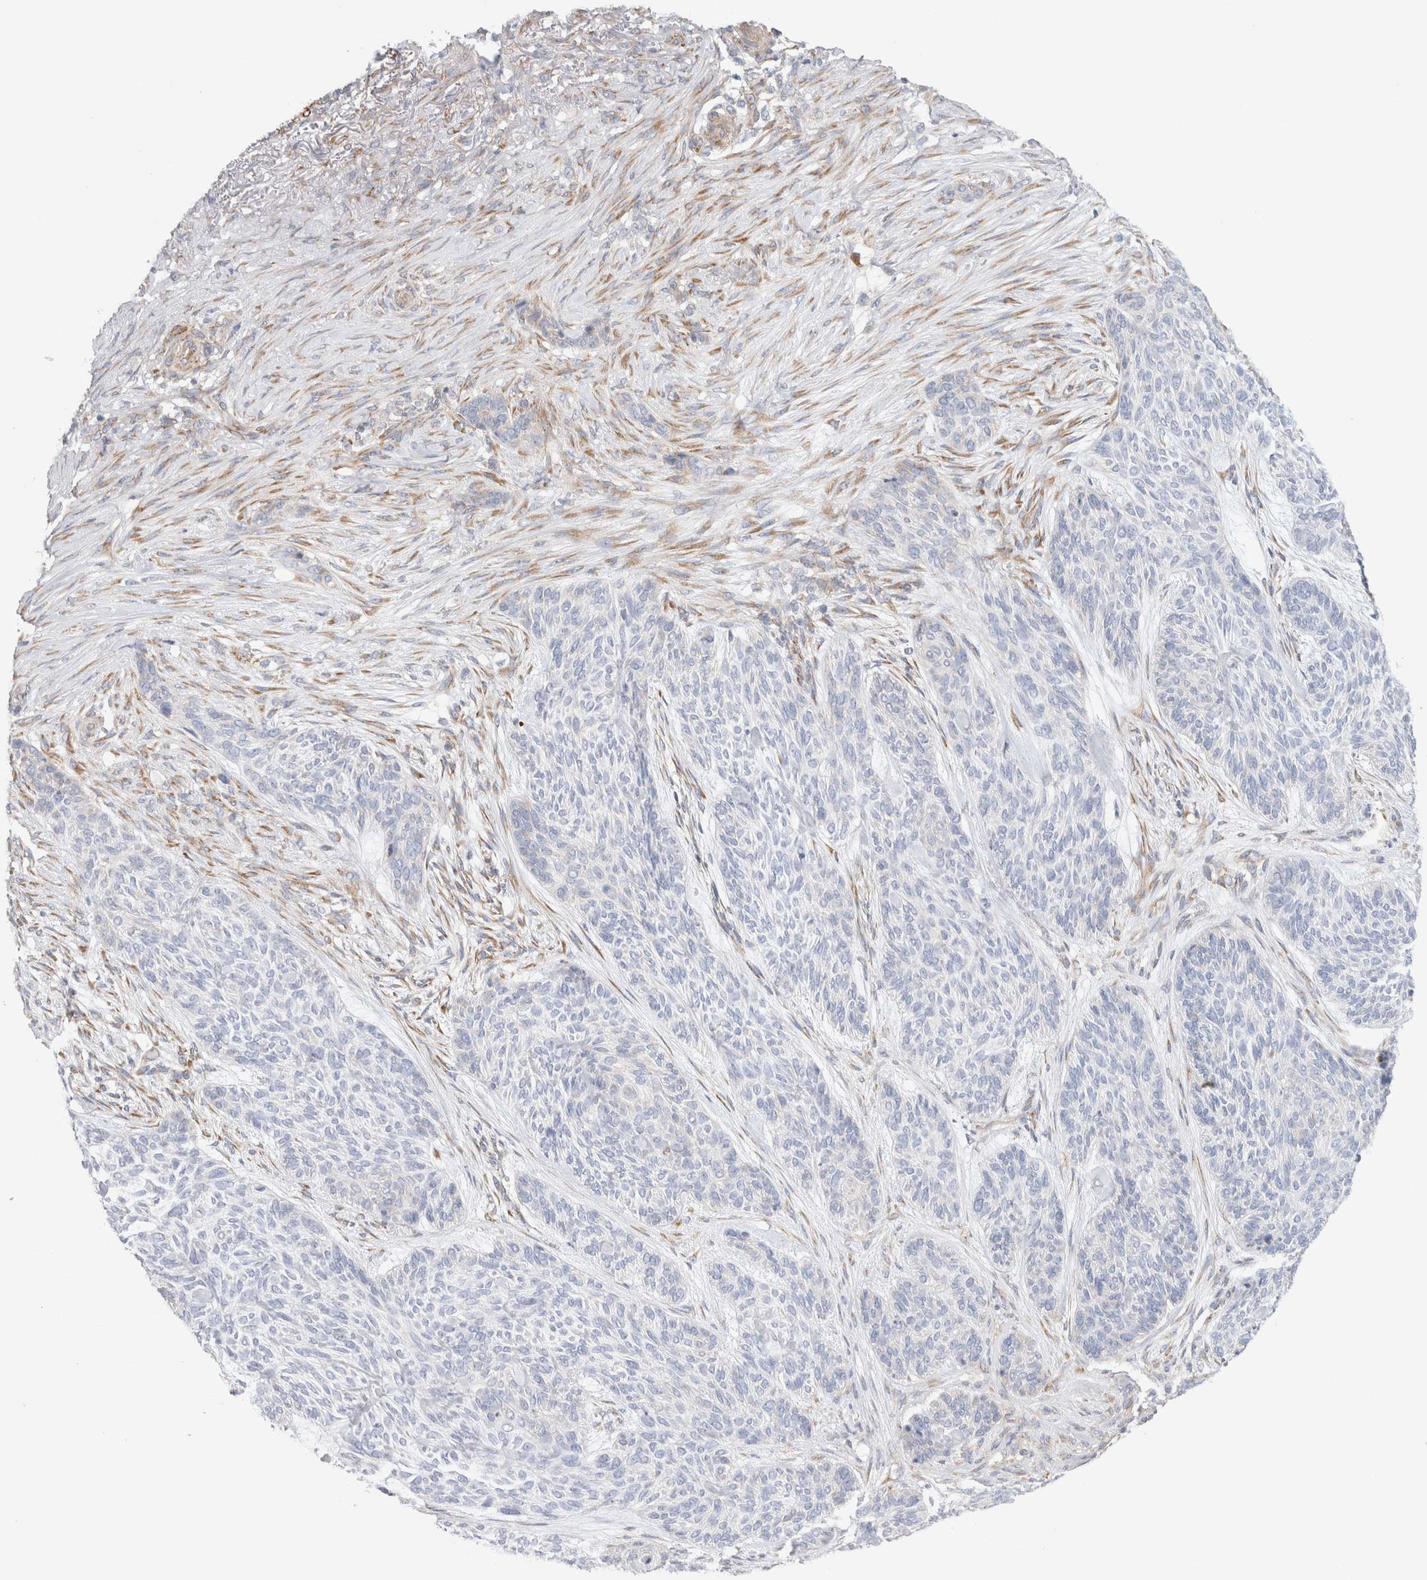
{"staining": {"intensity": "negative", "quantity": "none", "location": "none"}, "tissue": "skin cancer", "cell_type": "Tumor cells", "image_type": "cancer", "snomed": [{"axis": "morphology", "description": "Basal cell carcinoma"}, {"axis": "topography", "description": "Skin"}], "caption": "There is no significant staining in tumor cells of basal cell carcinoma (skin).", "gene": "CNPY4", "patient": {"sex": "male", "age": 55}}